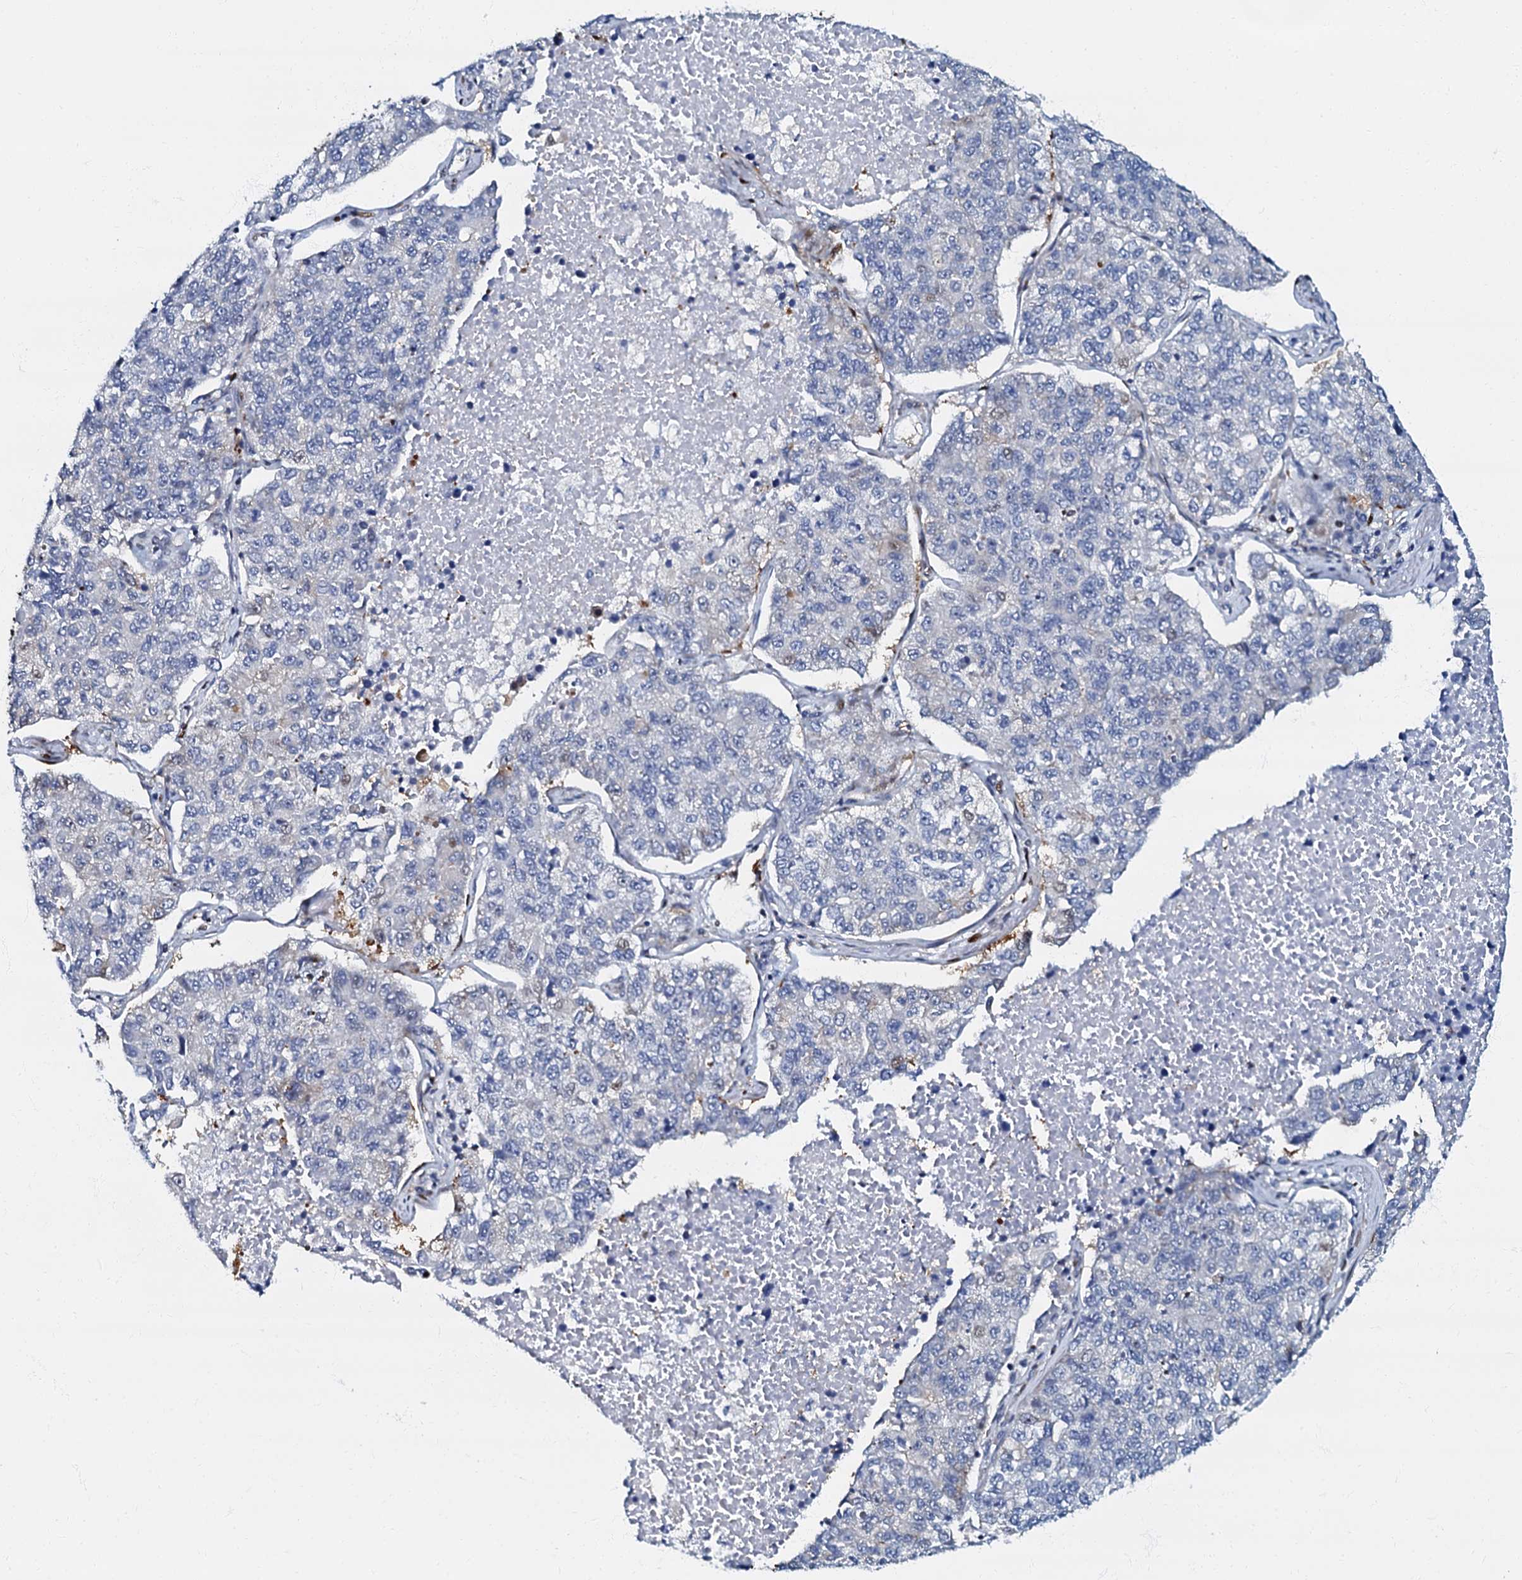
{"staining": {"intensity": "negative", "quantity": "none", "location": "none"}, "tissue": "lung cancer", "cell_type": "Tumor cells", "image_type": "cancer", "snomed": [{"axis": "morphology", "description": "Adenocarcinoma, NOS"}, {"axis": "topography", "description": "Lung"}], "caption": "High power microscopy histopathology image of an immunohistochemistry micrograph of lung adenocarcinoma, revealing no significant expression in tumor cells.", "gene": "MFSD5", "patient": {"sex": "male", "age": 49}}